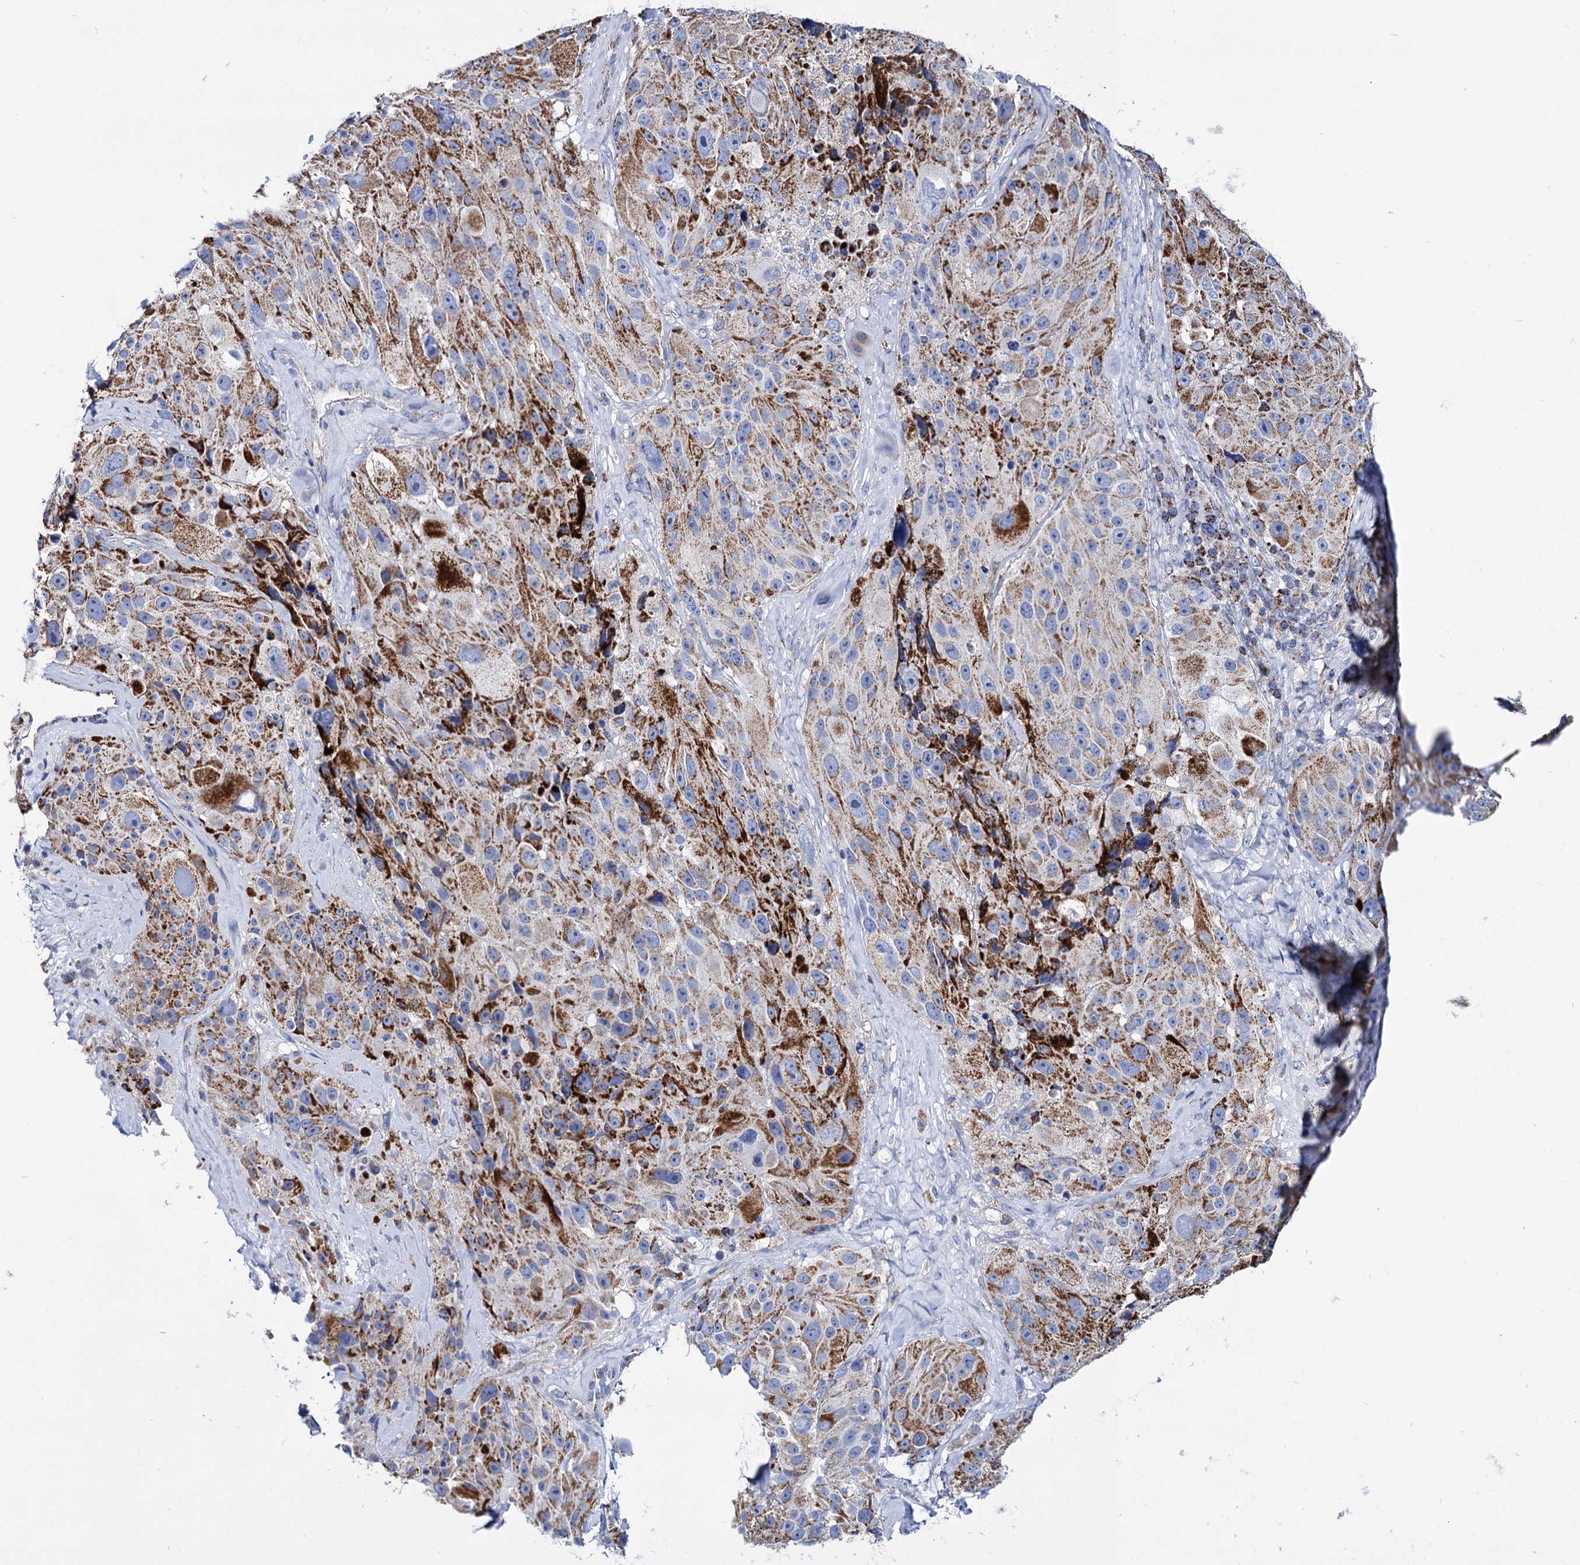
{"staining": {"intensity": "strong", "quantity": "25%-75%", "location": "cytoplasmic/membranous"}, "tissue": "melanoma", "cell_type": "Tumor cells", "image_type": "cancer", "snomed": [{"axis": "morphology", "description": "Malignant melanoma, Metastatic site"}, {"axis": "topography", "description": "Lymph node"}], "caption": "Immunohistochemistry photomicrograph of human melanoma stained for a protein (brown), which displays high levels of strong cytoplasmic/membranous positivity in about 25%-75% of tumor cells.", "gene": "UBASH3B", "patient": {"sex": "male", "age": 62}}